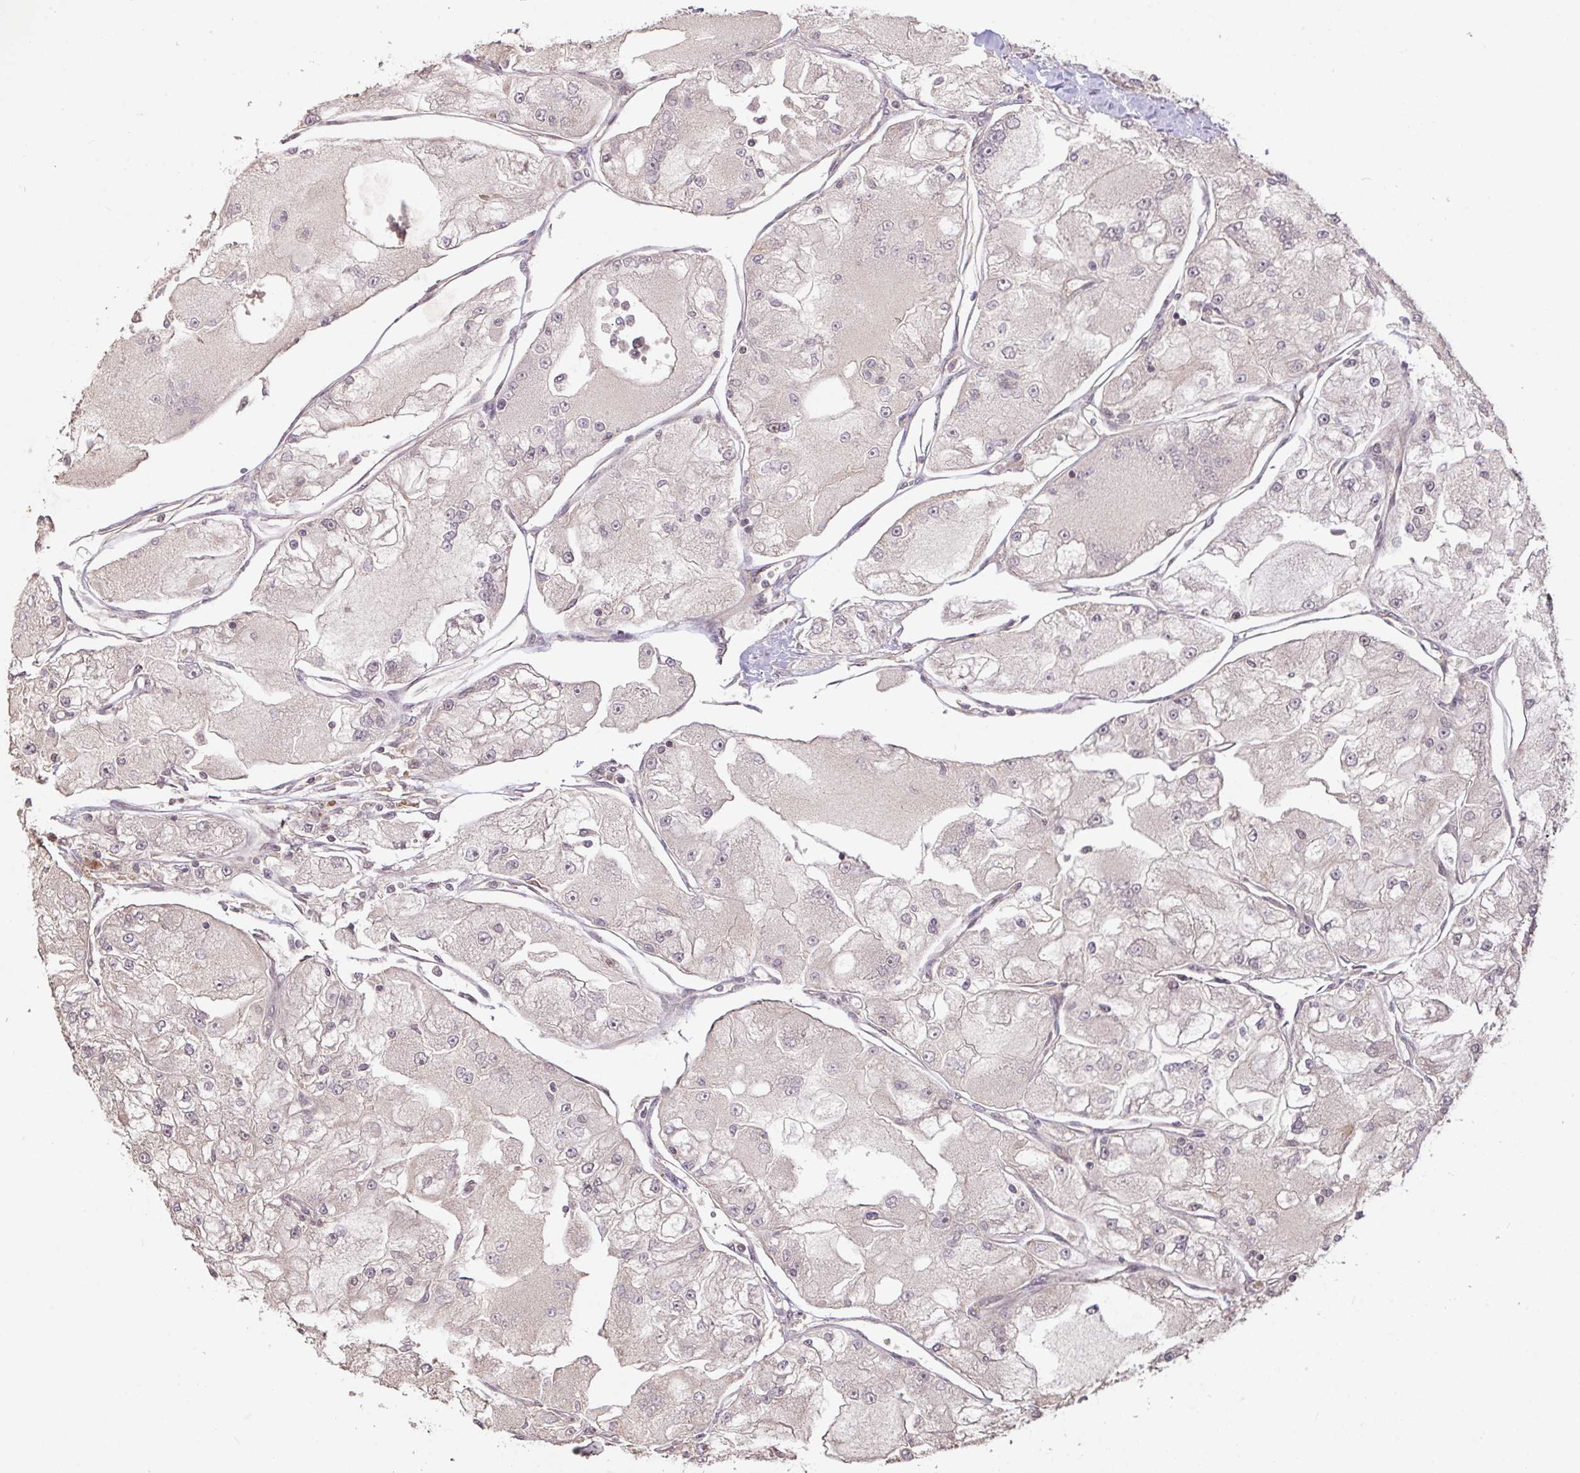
{"staining": {"intensity": "negative", "quantity": "none", "location": "none"}, "tissue": "renal cancer", "cell_type": "Tumor cells", "image_type": "cancer", "snomed": [{"axis": "morphology", "description": "Adenocarcinoma, NOS"}, {"axis": "topography", "description": "Kidney"}], "caption": "DAB immunohistochemical staining of renal cancer demonstrates no significant positivity in tumor cells.", "gene": "FCER1A", "patient": {"sex": "female", "age": 72}}